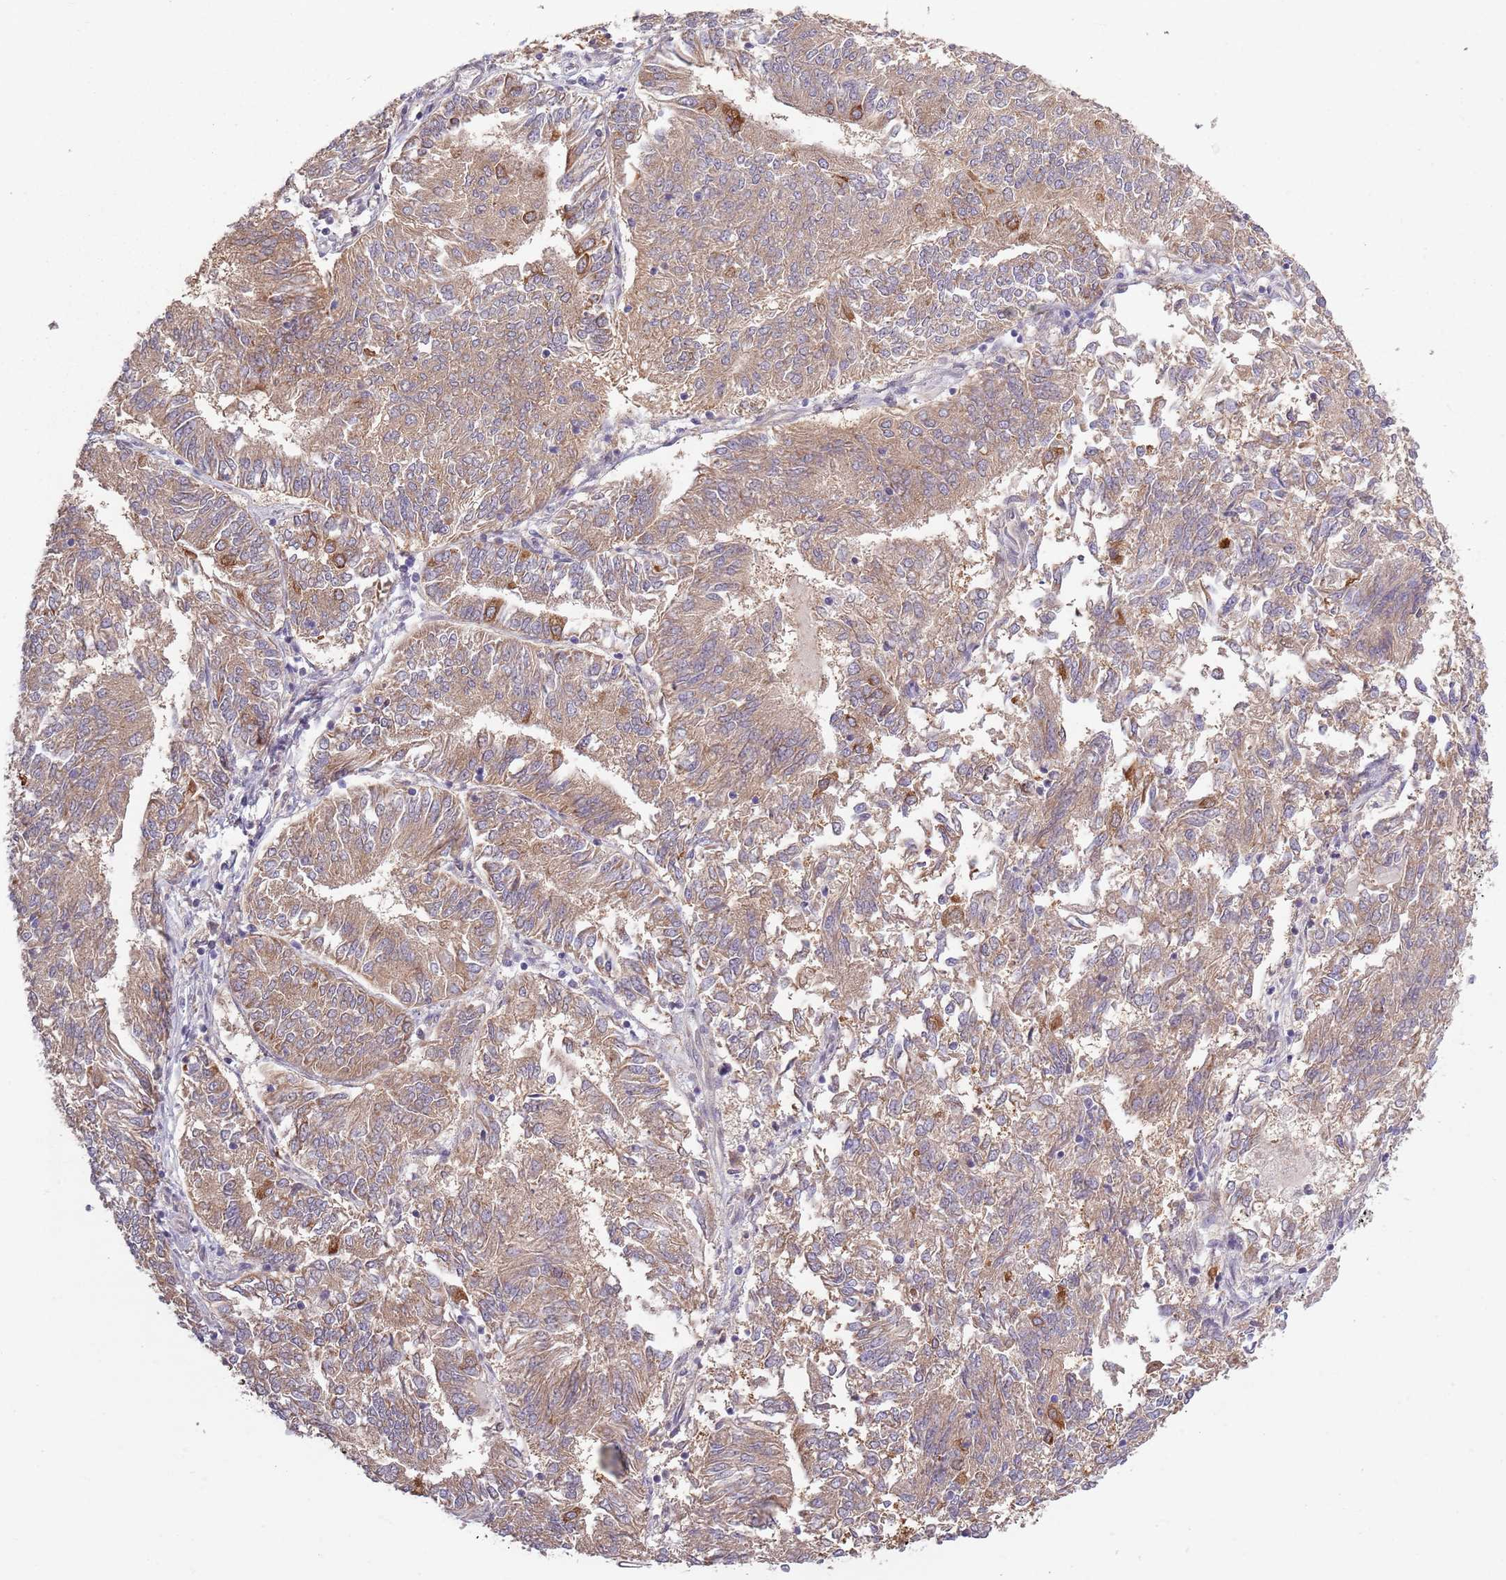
{"staining": {"intensity": "moderate", "quantity": ">75%", "location": "cytoplasmic/membranous"}, "tissue": "endometrial cancer", "cell_type": "Tumor cells", "image_type": "cancer", "snomed": [{"axis": "morphology", "description": "Adenocarcinoma, NOS"}, {"axis": "topography", "description": "Endometrium"}], "caption": "Protein expression analysis of human adenocarcinoma (endometrial) reveals moderate cytoplasmic/membranous staining in about >75% of tumor cells.", "gene": "COQ5", "patient": {"sex": "female", "age": 58}}